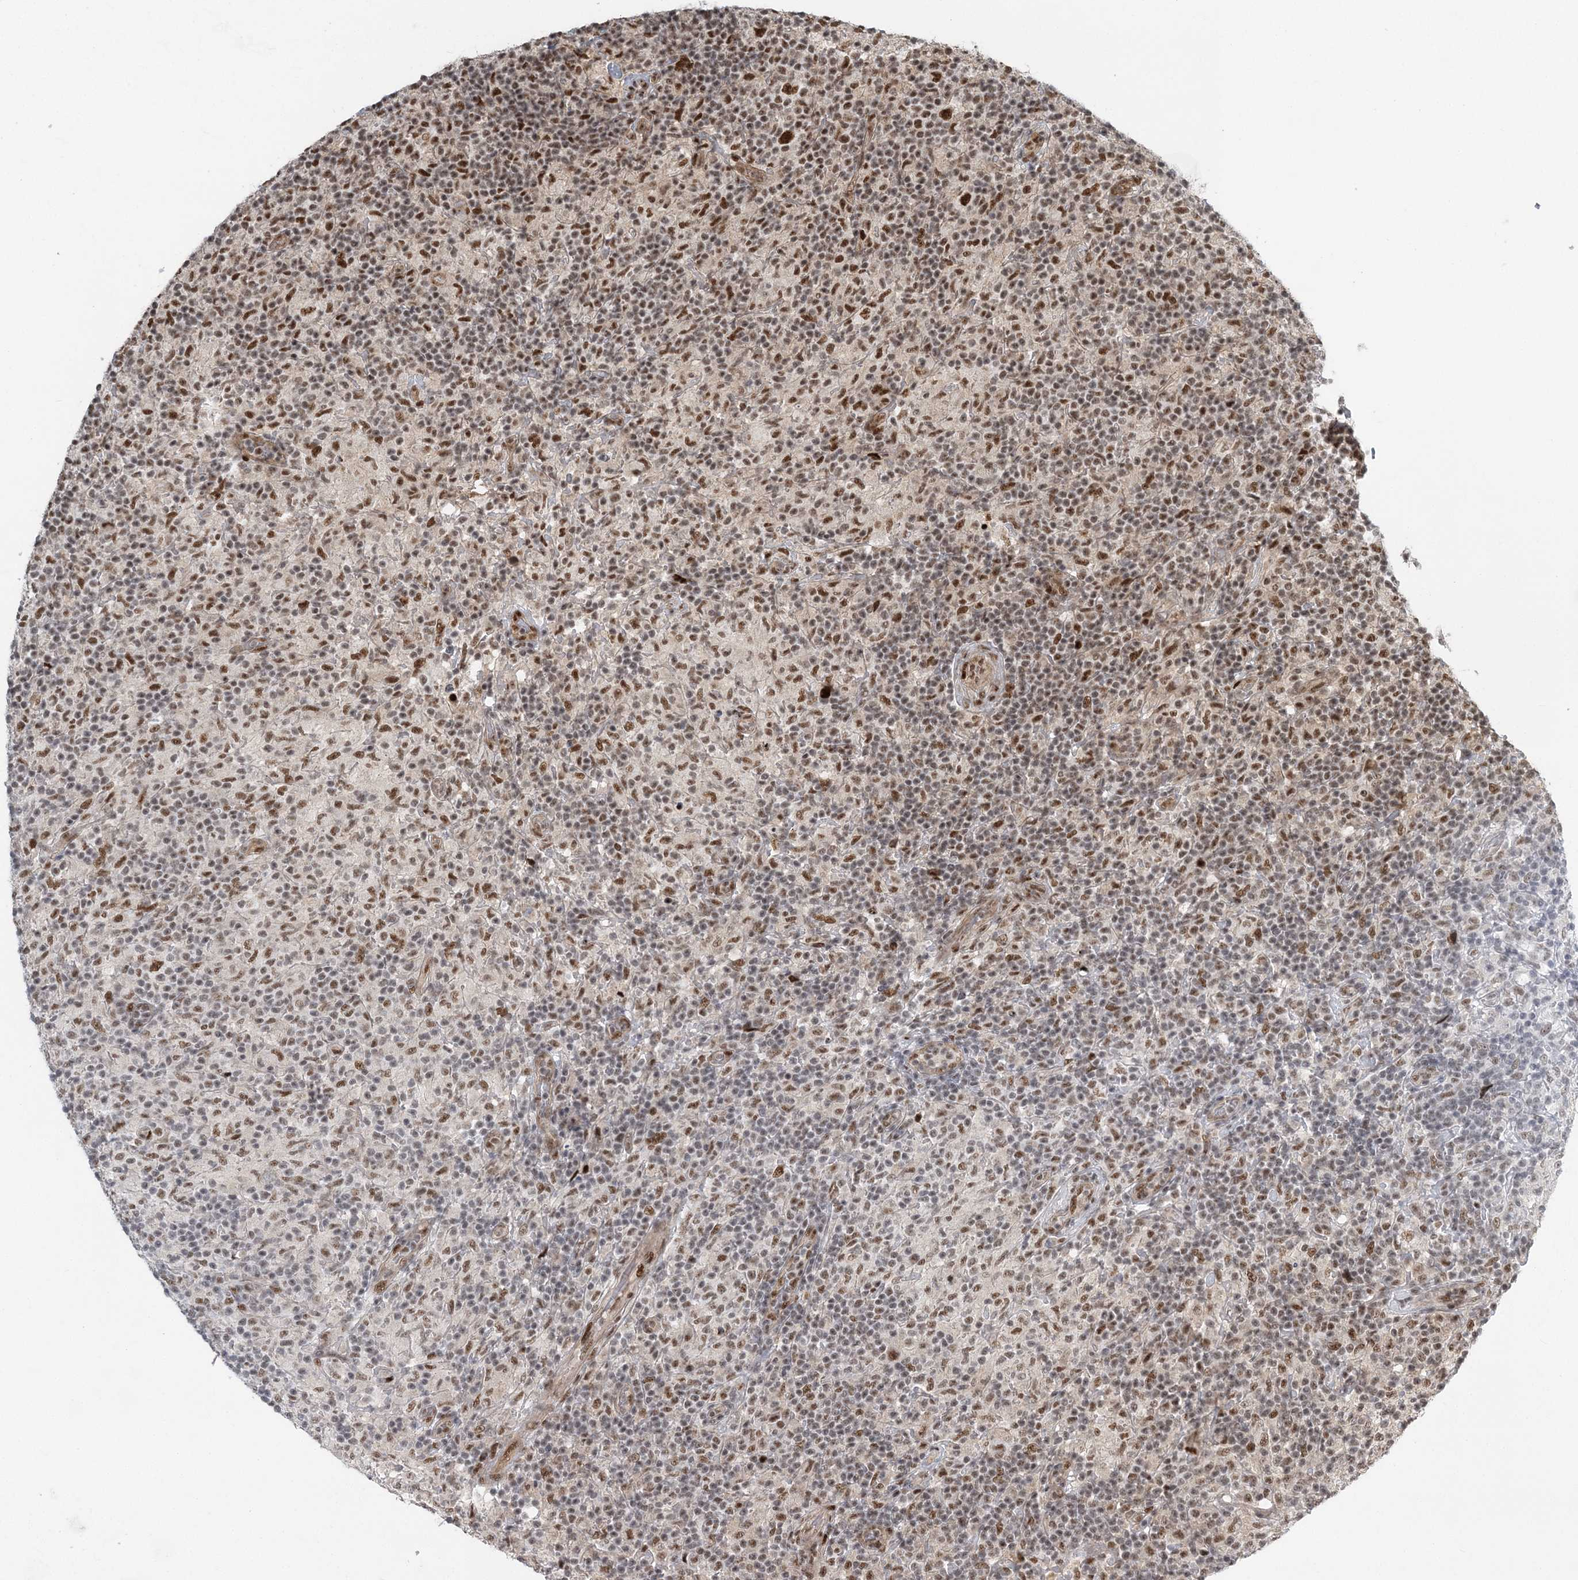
{"staining": {"intensity": "strong", "quantity": ">75%", "location": "nuclear"}, "tissue": "lymphoma", "cell_type": "Tumor cells", "image_type": "cancer", "snomed": [{"axis": "morphology", "description": "Hodgkin's disease, NOS"}, {"axis": "topography", "description": "Lymph node"}], "caption": "Protein staining of lymphoma tissue exhibits strong nuclear expression in approximately >75% of tumor cells. The protein is shown in brown color, while the nuclei are stained blue.", "gene": "CWC22", "patient": {"sex": "male", "age": 70}}